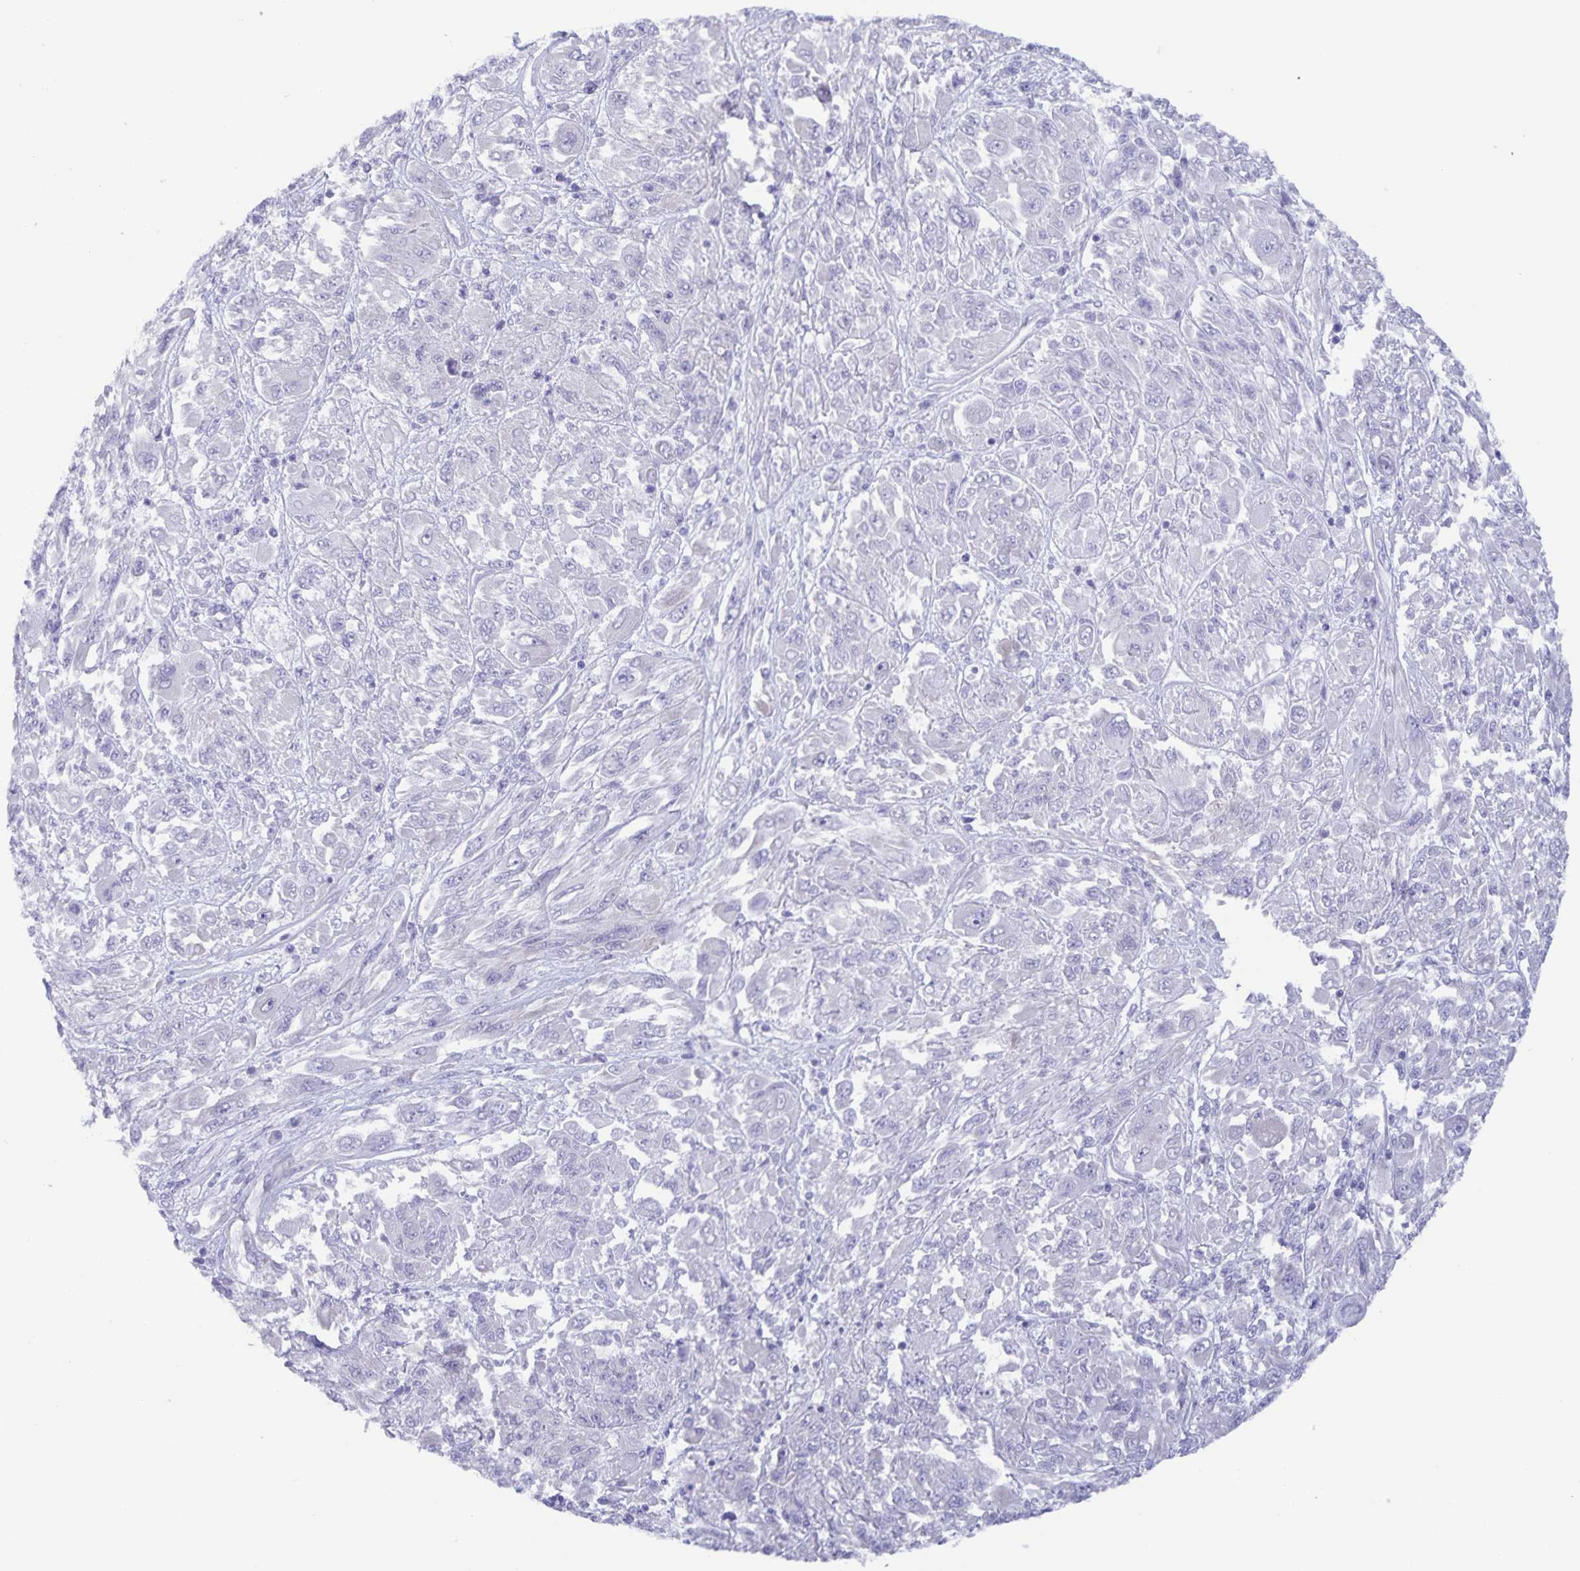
{"staining": {"intensity": "negative", "quantity": "none", "location": "none"}, "tissue": "melanoma", "cell_type": "Tumor cells", "image_type": "cancer", "snomed": [{"axis": "morphology", "description": "Malignant melanoma, NOS"}, {"axis": "topography", "description": "Skin"}], "caption": "Photomicrograph shows no protein staining in tumor cells of melanoma tissue. (DAB immunohistochemistry with hematoxylin counter stain).", "gene": "AQP4", "patient": {"sex": "female", "age": 91}}